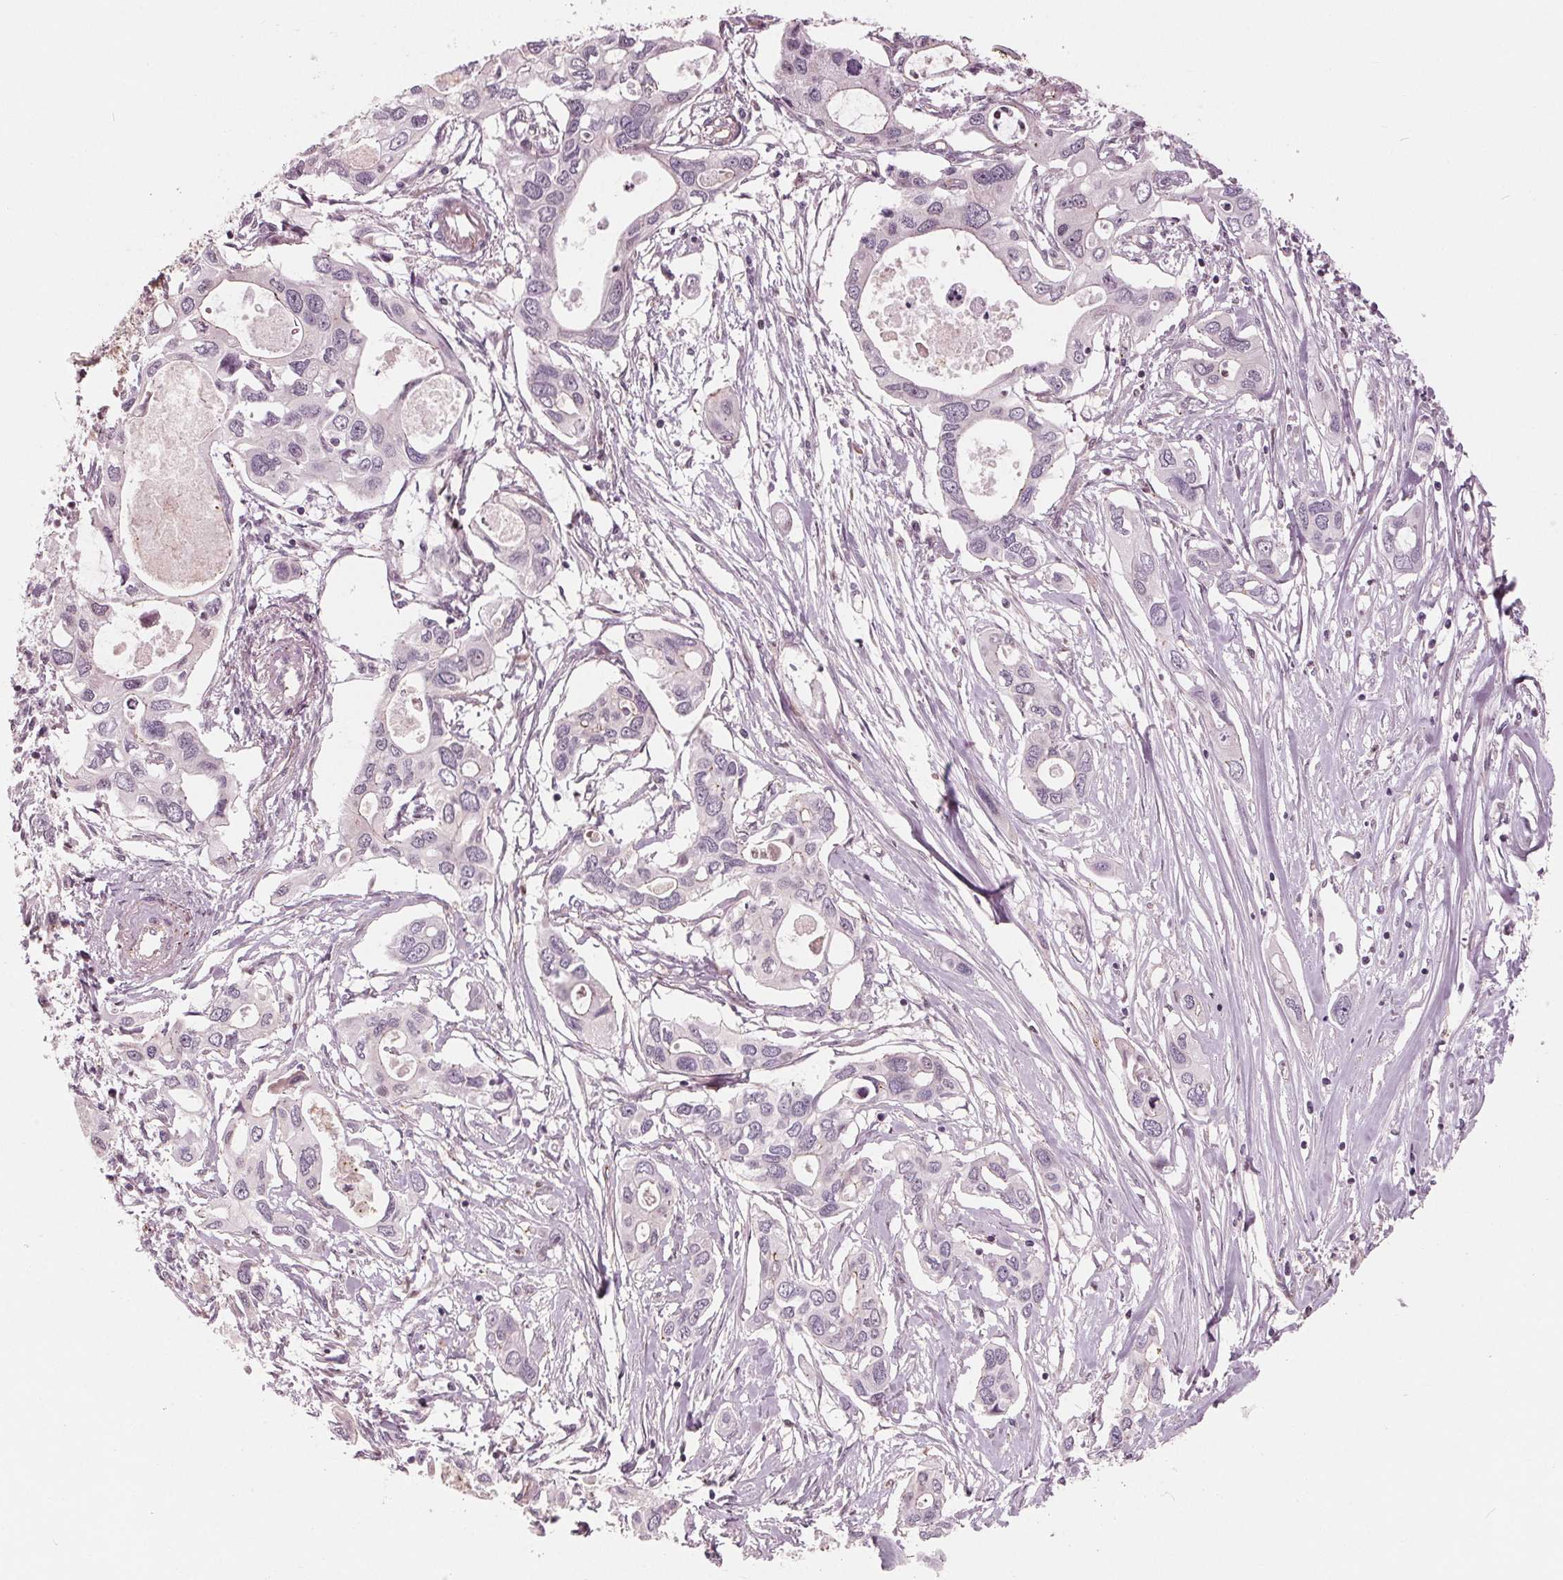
{"staining": {"intensity": "negative", "quantity": "none", "location": "none"}, "tissue": "pancreatic cancer", "cell_type": "Tumor cells", "image_type": "cancer", "snomed": [{"axis": "morphology", "description": "Adenocarcinoma, NOS"}, {"axis": "topography", "description": "Pancreas"}], "caption": "Pancreatic adenocarcinoma stained for a protein using immunohistochemistry reveals no positivity tumor cells.", "gene": "TXNIP", "patient": {"sex": "male", "age": 60}}